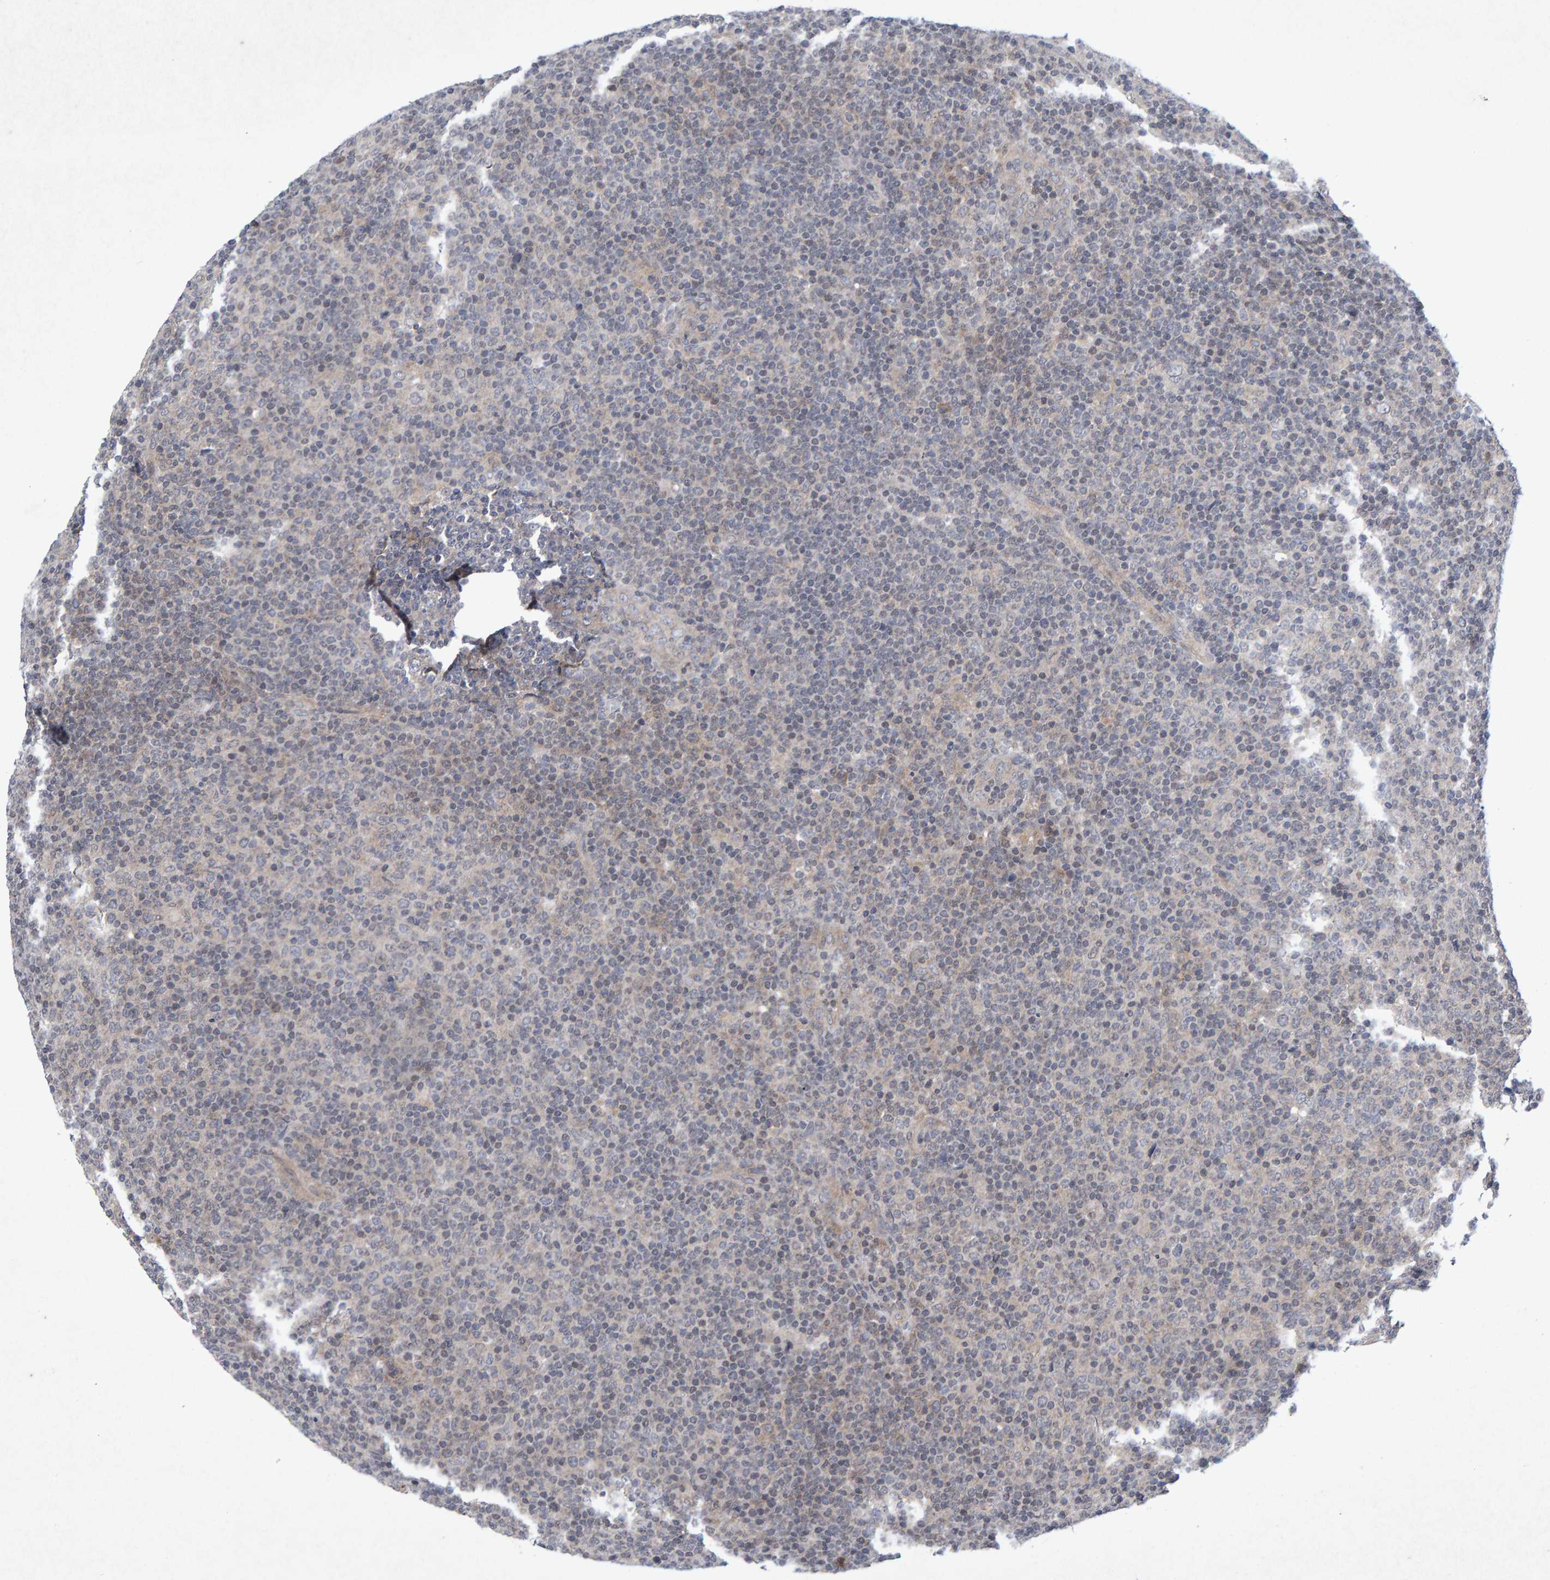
{"staining": {"intensity": "negative", "quantity": "none", "location": "none"}, "tissue": "lymphoma", "cell_type": "Tumor cells", "image_type": "cancer", "snomed": [{"axis": "morphology", "description": "Malignant lymphoma, non-Hodgkin's type, Low grade"}, {"axis": "topography", "description": "Lymph node"}], "caption": "DAB (3,3'-diaminobenzidine) immunohistochemical staining of lymphoma shows no significant positivity in tumor cells.", "gene": "CDH2", "patient": {"sex": "male", "age": 70}}